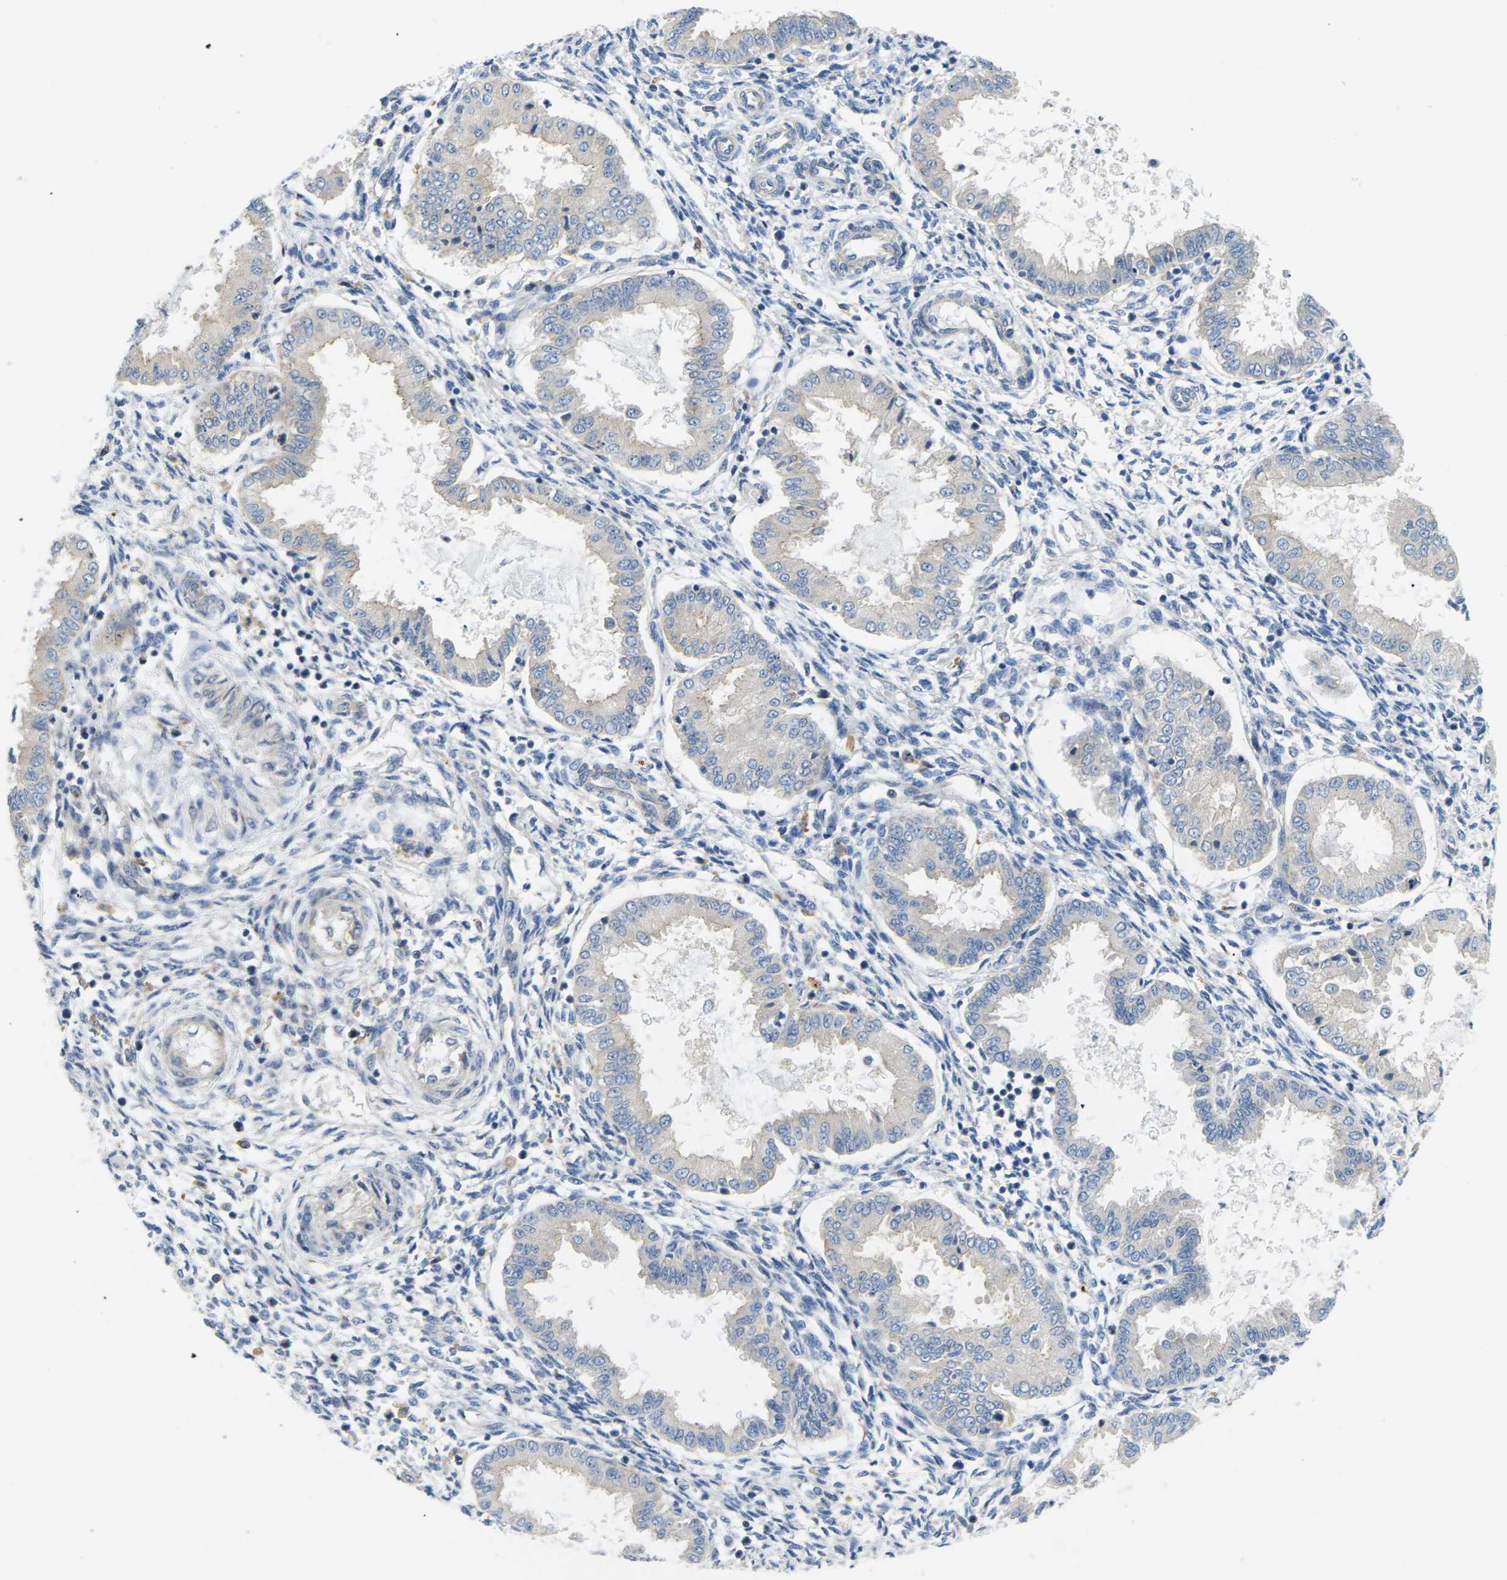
{"staining": {"intensity": "negative", "quantity": "none", "location": "none"}, "tissue": "endometrium", "cell_type": "Cells in endometrial stroma", "image_type": "normal", "snomed": [{"axis": "morphology", "description": "Normal tissue, NOS"}, {"axis": "topography", "description": "Endometrium"}], "caption": "Cells in endometrial stroma are negative for brown protein staining in normal endometrium. (Stains: DAB (3,3'-diaminobenzidine) IHC with hematoxylin counter stain, Microscopy: brightfield microscopy at high magnification).", "gene": "SCNN1A", "patient": {"sex": "female", "age": 33}}